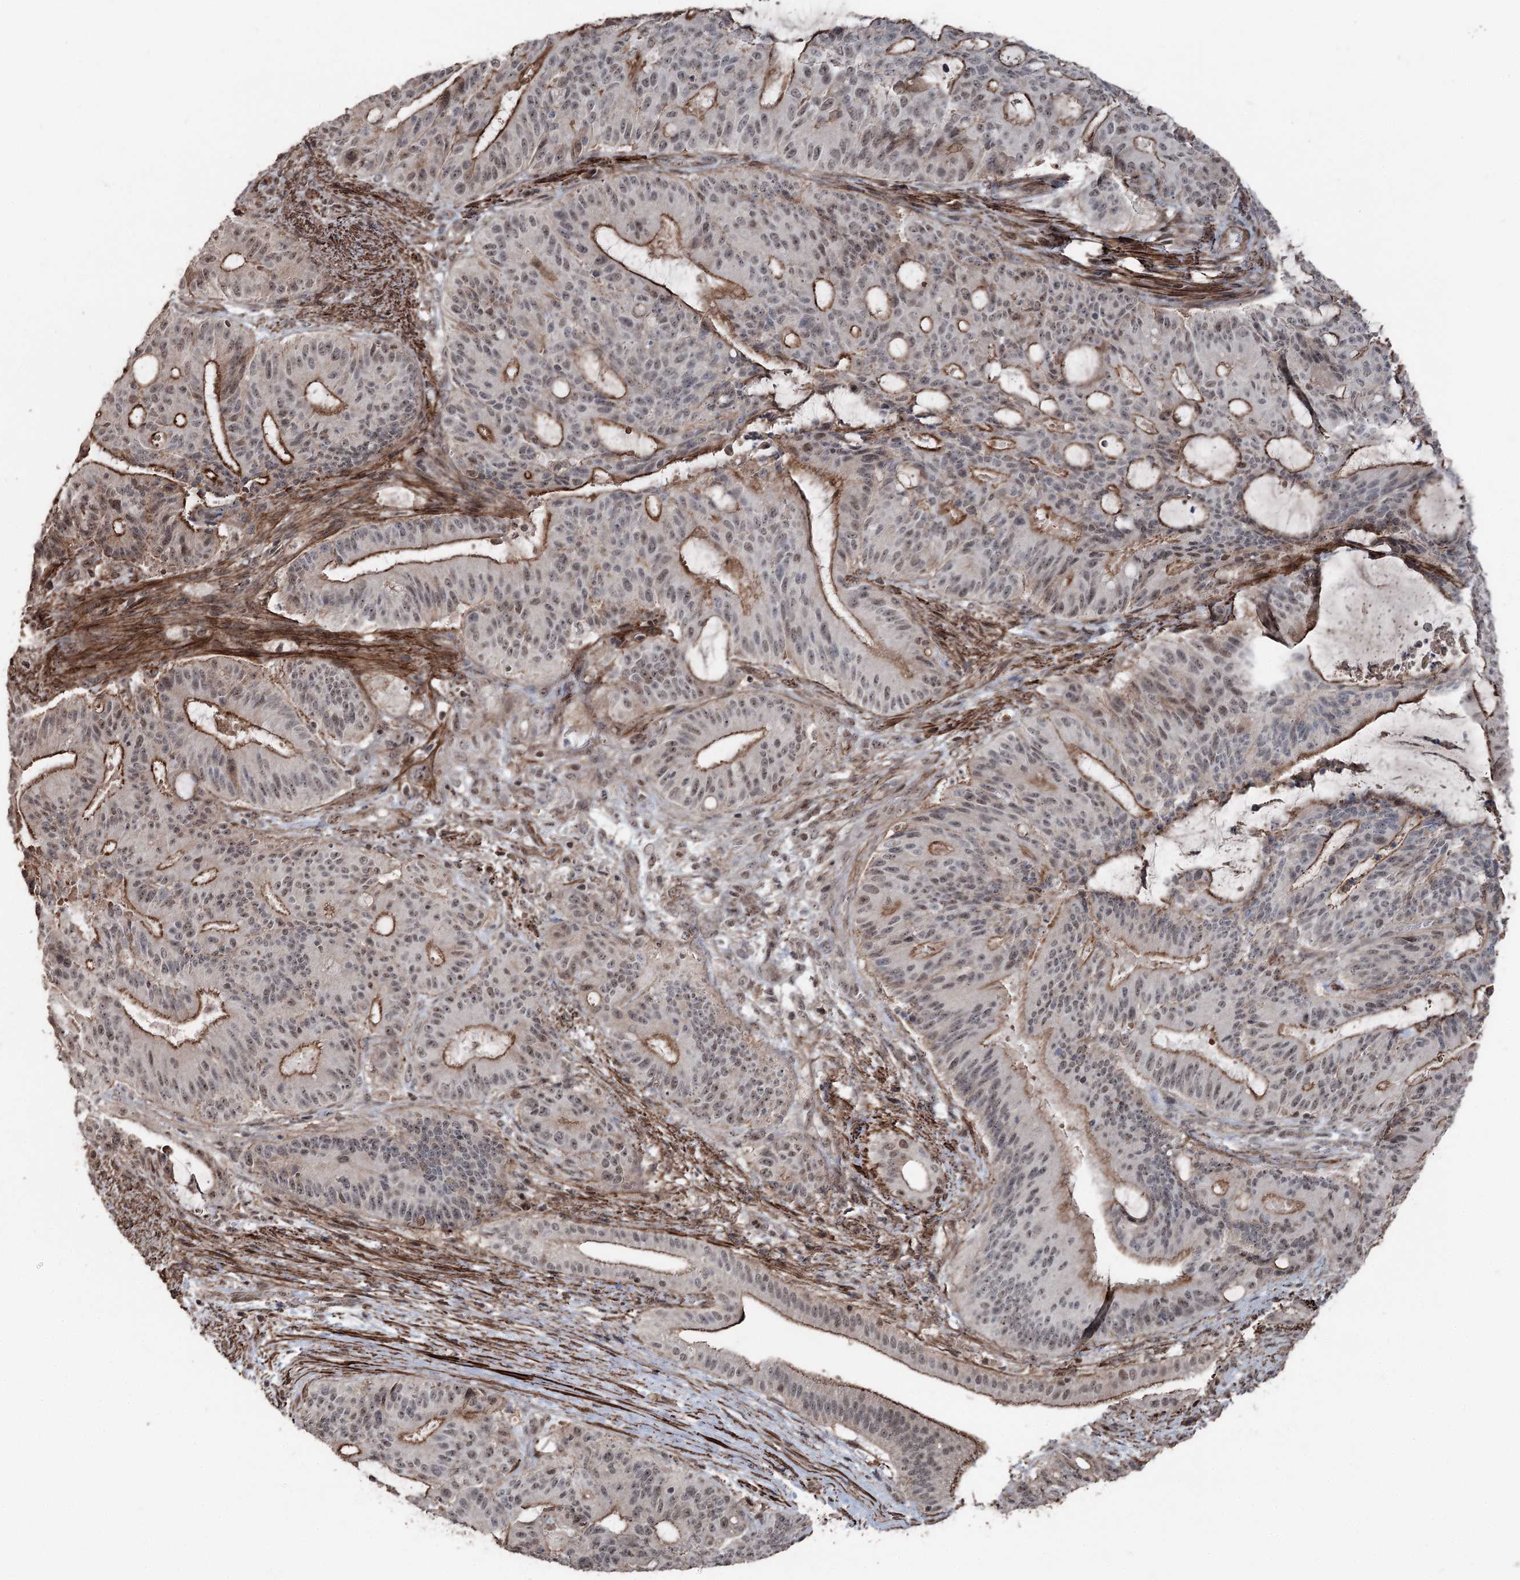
{"staining": {"intensity": "moderate", "quantity": ">75%", "location": "cytoplasmic/membranous,nuclear"}, "tissue": "liver cancer", "cell_type": "Tumor cells", "image_type": "cancer", "snomed": [{"axis": "morphology", "description": "Normal tissue, NOS"}, {"axis": "morphology", "description": "Cholangiocarcinoma"}, {"axis": "topography", "description": "Liver"}, {"axis": "topography", "description": "Peripheral nerve tissue"}], "caption": "Brown immunohistochemical staining in cholangiocarcinoma (liver) exhibits moderate cytoplasmic/membranous and nuclear positivity in about >75% of tumor cells.", "gene": "CCDC82", "patient": {"sex": "female", "age": 73}}